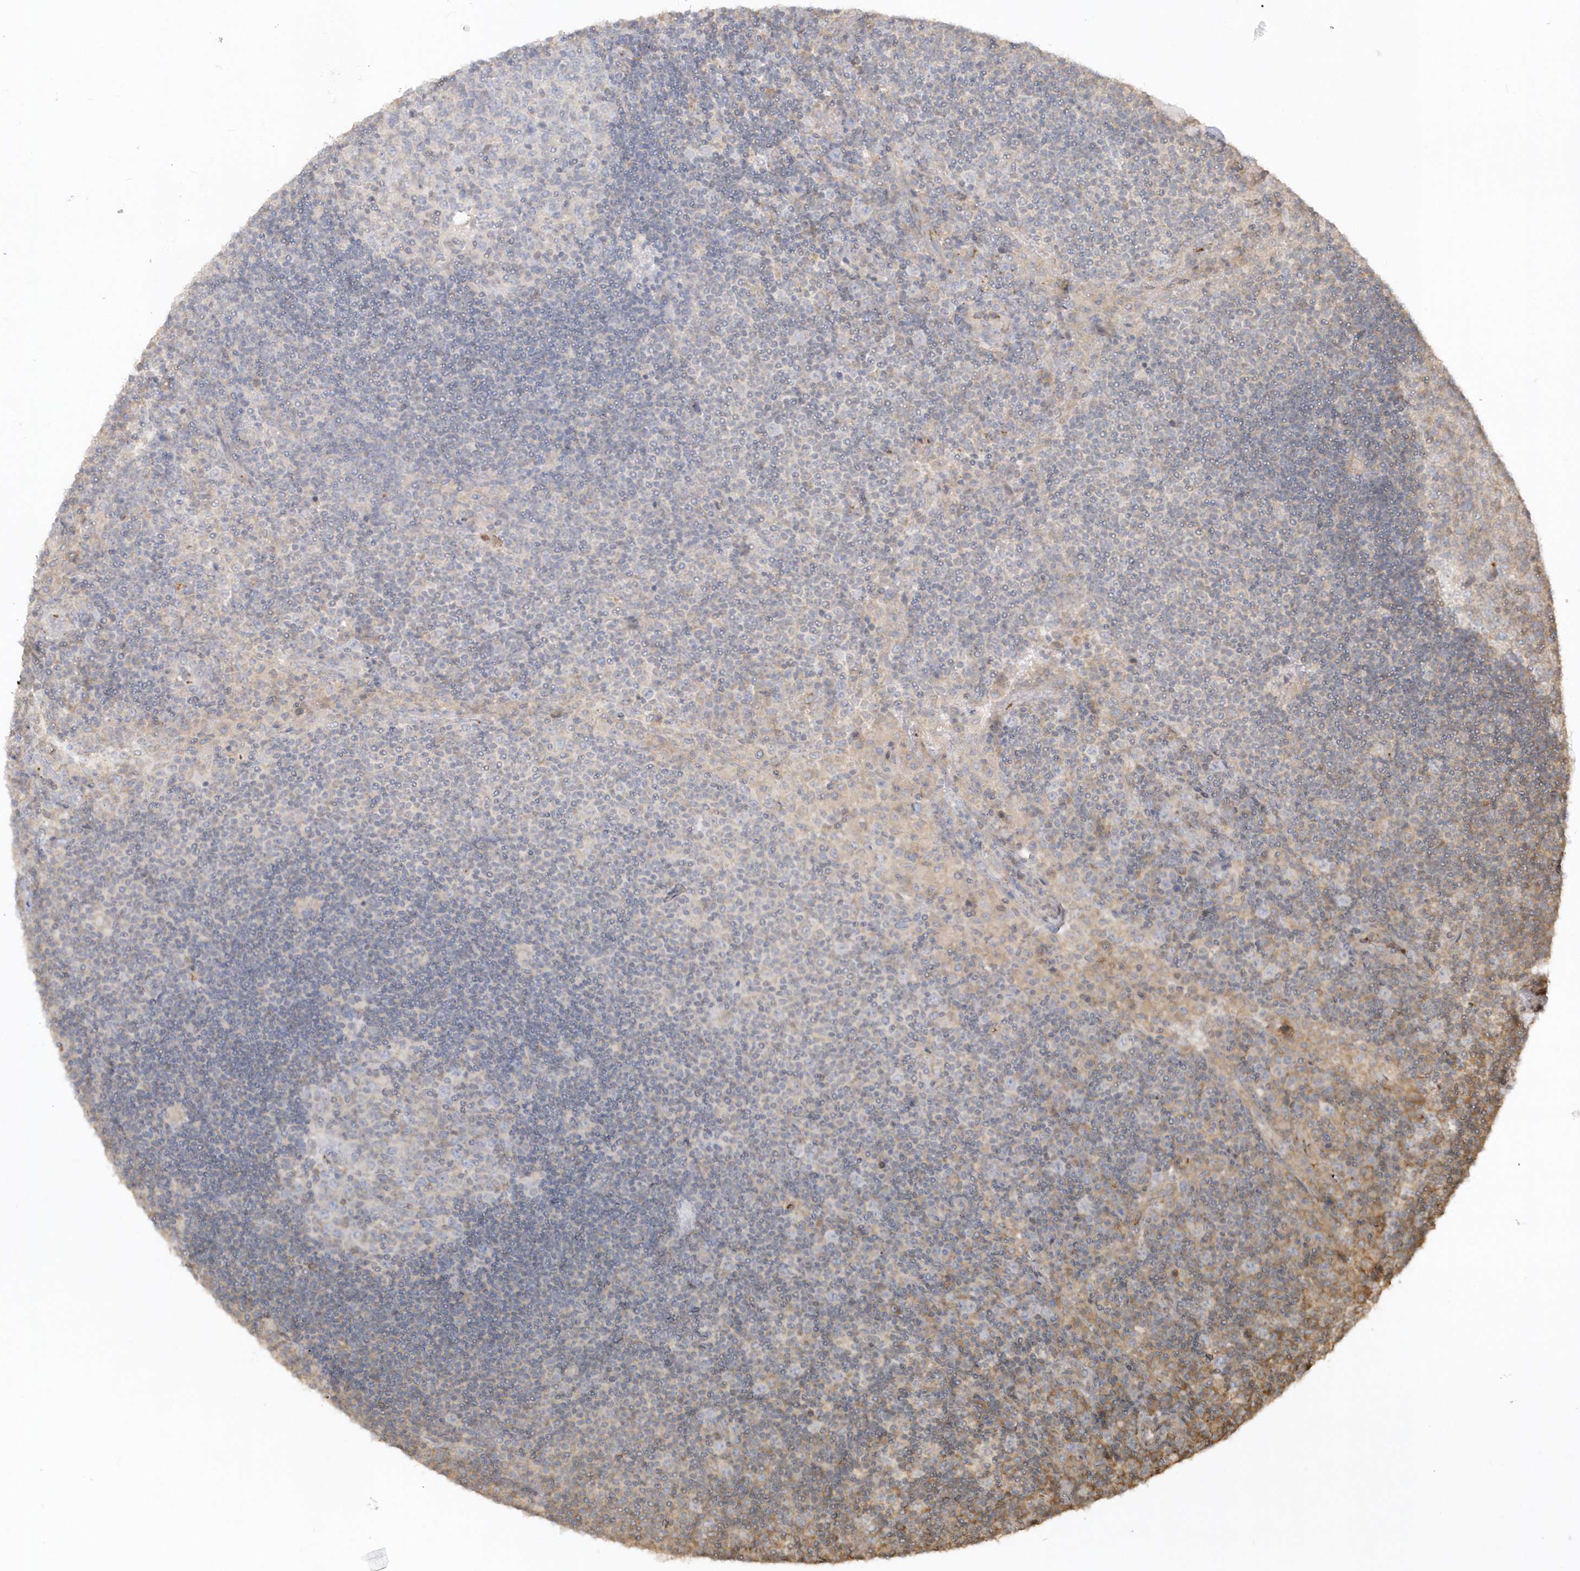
{"staining": {"intensity": "negative", "quantity": "none", "location": "none"}, "tissue": "lymph node", "cell_type": "Germinal center cells", "image_type": "normal", "snomed": [{"axis": "morphology", "description": "Normal tissue, NOS"}, {"axis": "topography", "description": "Lymph node"}], "caption": "DAB immunohistochemical staining of unremarkable lymph node shows no significant positivity in germinal center cells.", "gene": "BSN", "patient": {"sex": "female", "age": 53}}